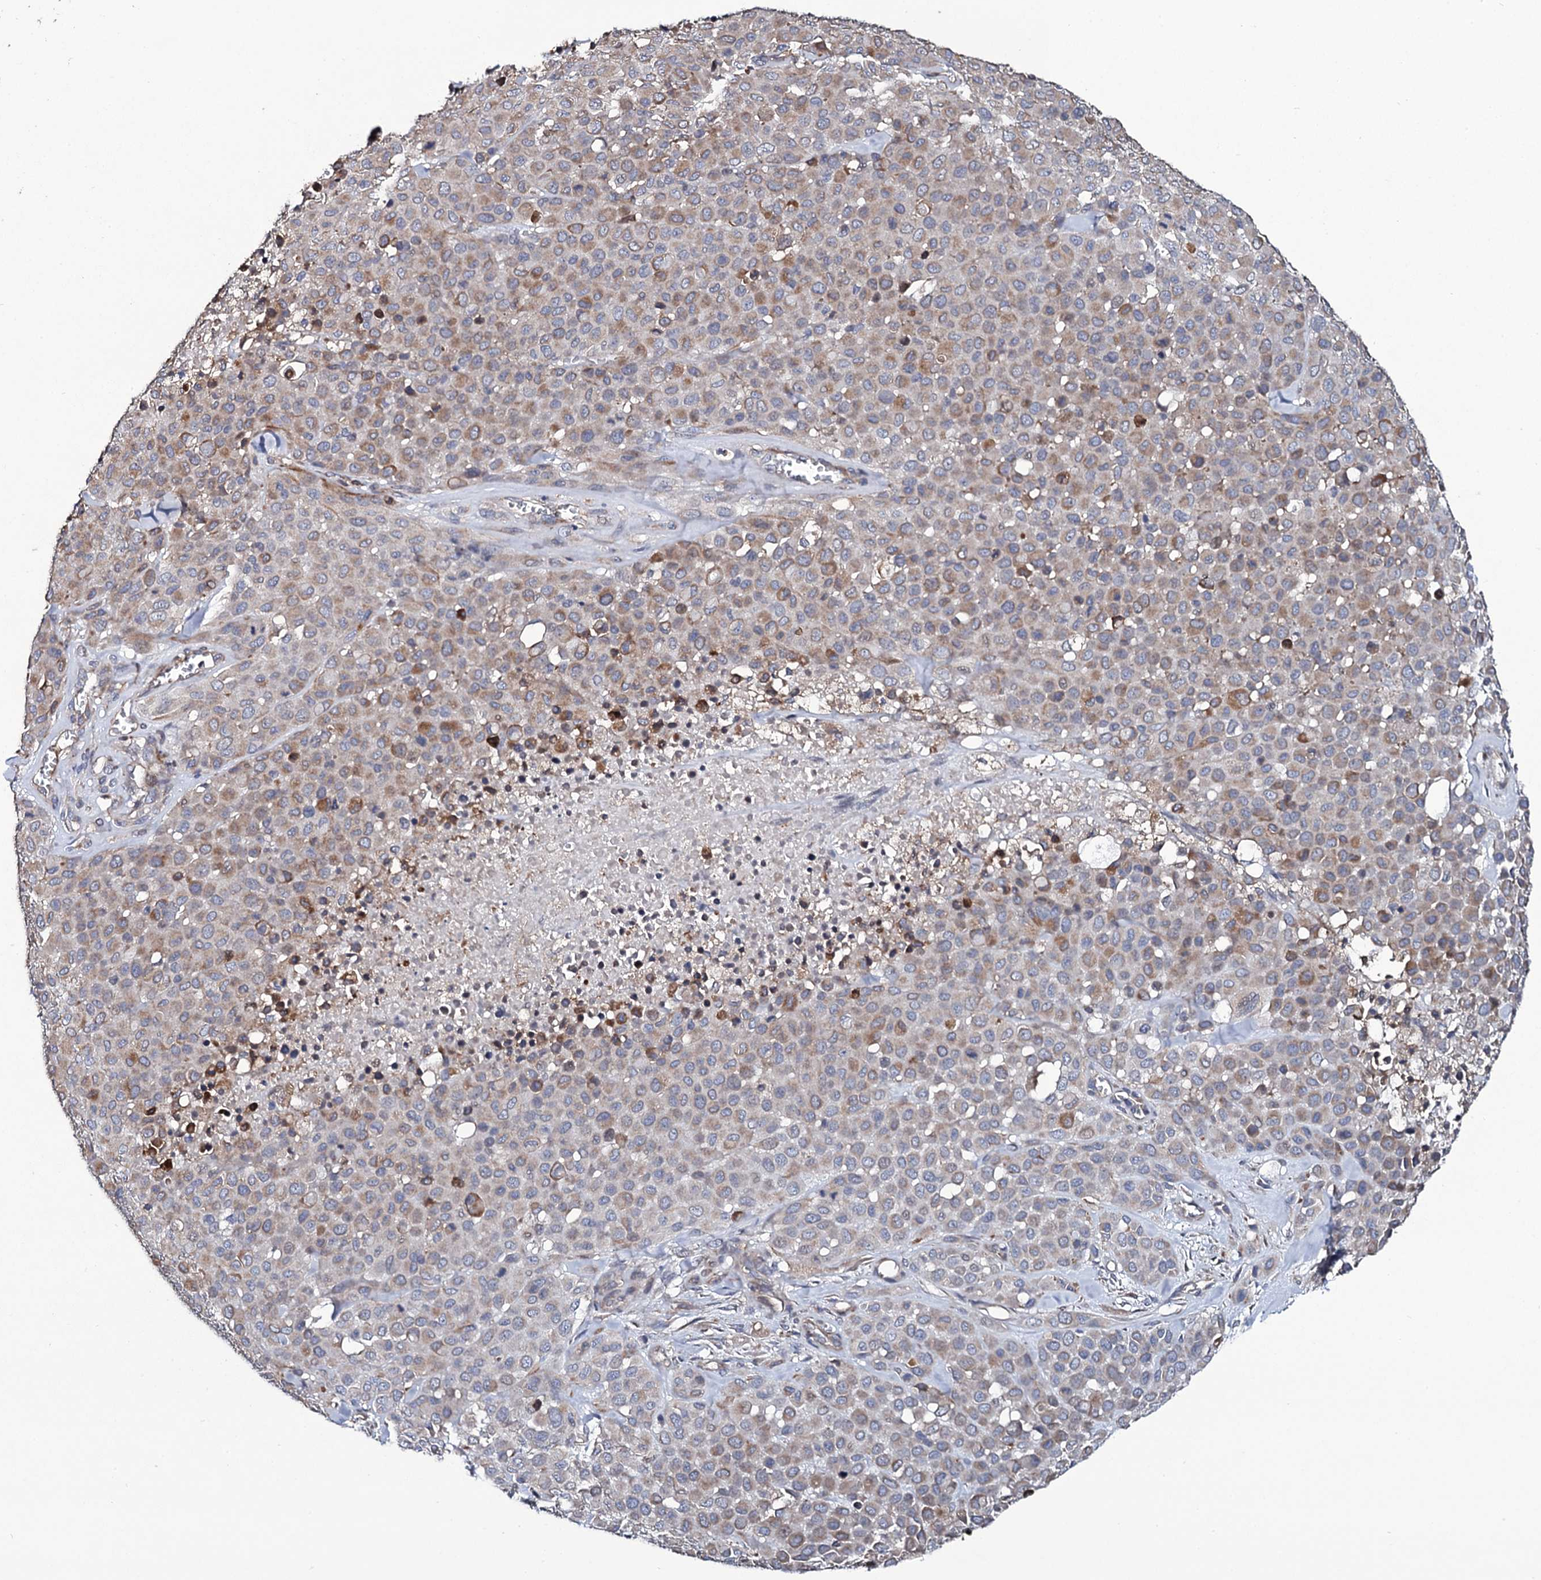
{"staining": {"intensity": "weak", "quantity": "25%-75%", "location": "cytoplasmic/membranous"}, "tissue": "melanoma", "cell_type": "Tumor cells", "image_type": "cancer", "snomed": [{"axis": "morphology", "description": "Malignant melanoma, Metastatic site"}, {"axis": "topography", "description": "Skin"}], "caption": "High-power microscopy captured an IHC histopathology image of malignant melanoma (metastatic site), revealing weak cytoplasmic/membranous expression in approximately 25%-75% of tumor cells. (brown staining indicates protein expression, while blue staining denotes nuclei).", "gene": "TTC23", "patient": {"sex": "female", "age": 81}}